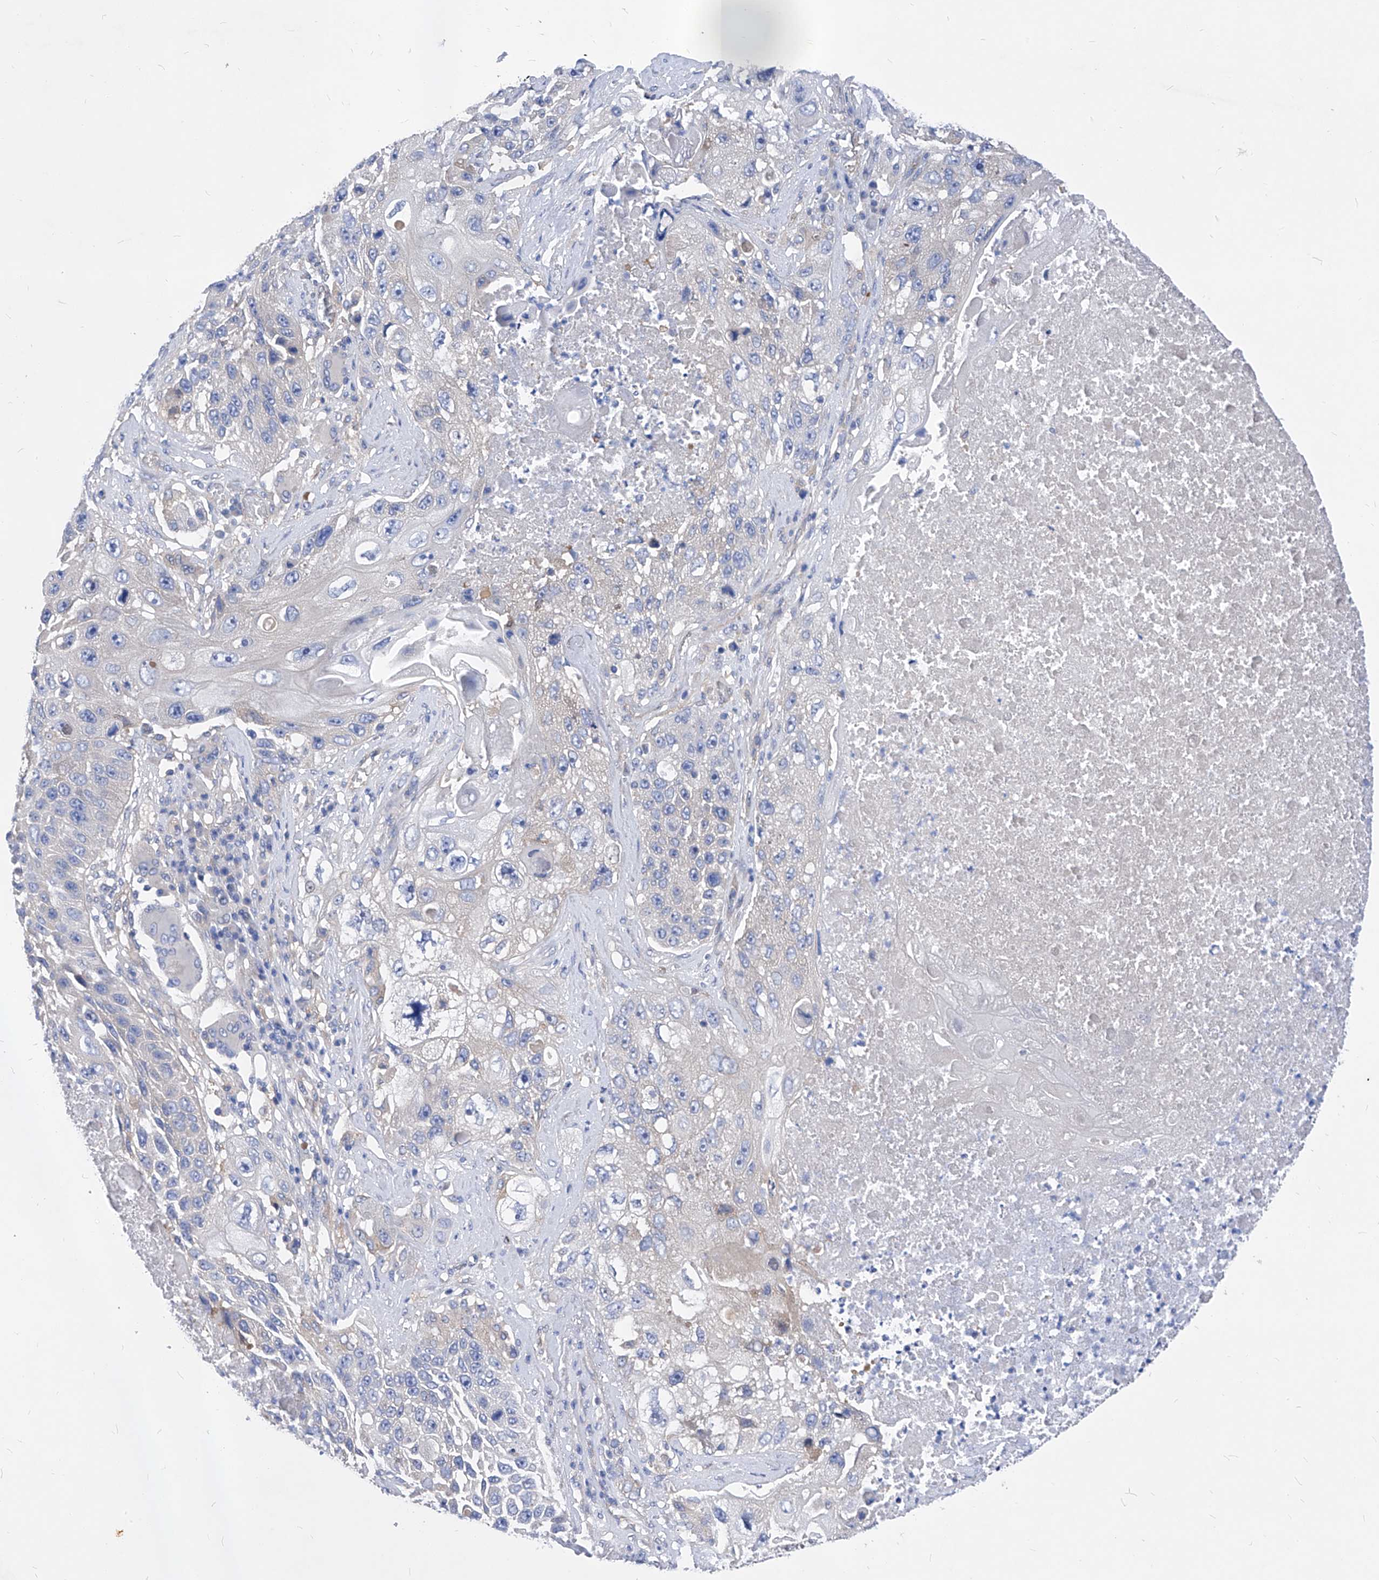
{"staining": {"intensity": "negative", "quantity": "none", "location": "none"}, "tissue": "lung cancer", "cell_type": "Tumor cells", "image_type": "cancer", "snomed": [{"axis": "morphology", "description": "Squamous cell carcinoma, NOS"}, {"axis": "topography", "description": "Lung"}], "caption": "A micrograph of human lung cancer (squamous cell carcinoma) is negative for staining in tumor cells.", "gene": "XPNPEP1", "patient": {"sex": "male", "age": 61}}